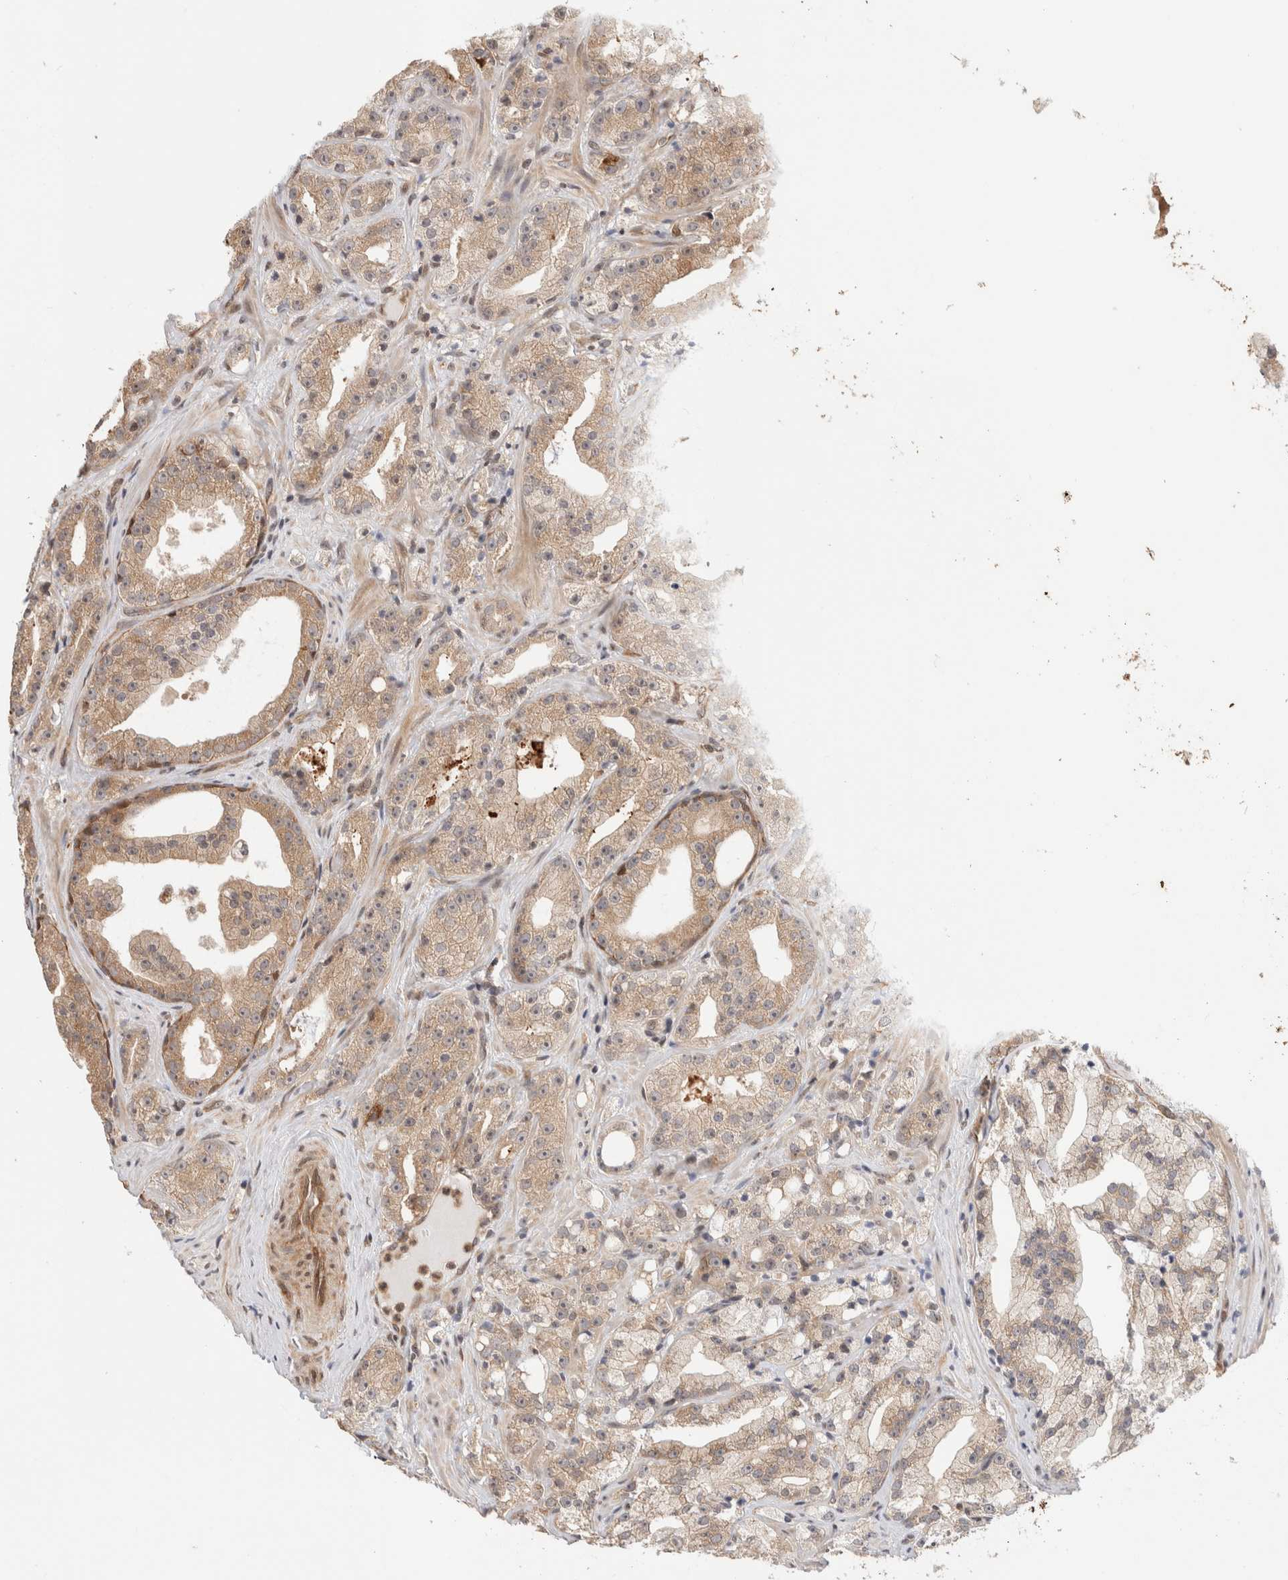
{"staining": {"intensity": "weak", "quantity": ">75%", "location": "cytoplasmic/membranous"}, "tissue": "prostate cancer", "cell_type": "Tumor cells", "image_type": "cancer", "snomed": [{"axis": "morphology", "description": "Adenocarcinoma, High grade"}, {"axis": "topography", "description": "Prostate"}], "caption": "Weak cytoplasmic/membranous positivity for a protein is appreciated in approximately >75% of tumor cells of prostate adenocarcinoma (high-grade) using immunohistochemistry (IHC).", "gene": "OTUD6B", "patient": {"sex": "male", "age": 64}}